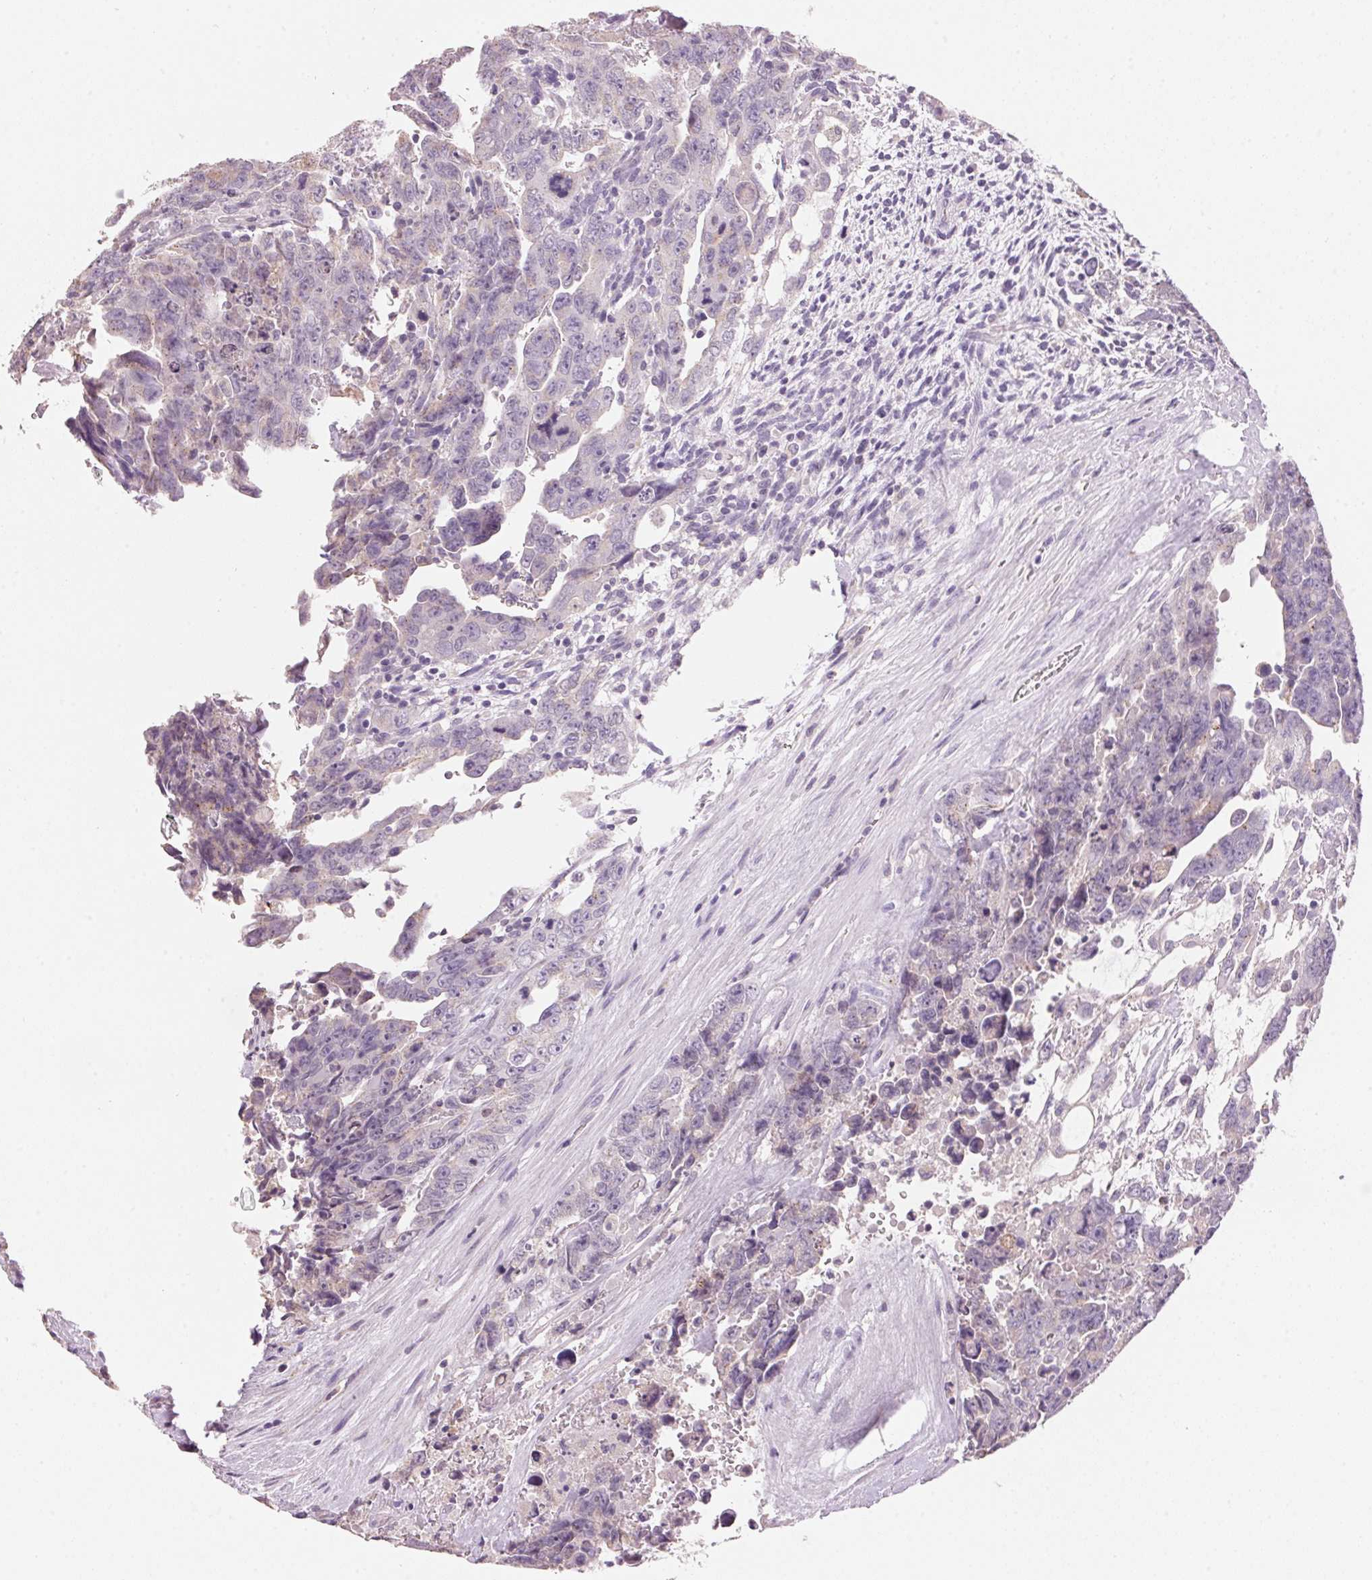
{"staining": {"intensity": "negative", "quantity": "none", "location": "none"}, "tissue": "testis cancer", "cell_type": "Tumor cells", "image_type": "cancer", "snomed": [{"axis": "morphology", "description": "Carcinoma, Embryonal, NOS"}, {"axis": "topography", "description": "Testis"}], "caption": "IHC of embryonal carcinoma (testis) exhibits no expression in tumor cells.", "gene": "LYZL6", "patient": {"sex": "male", "age": 24}}